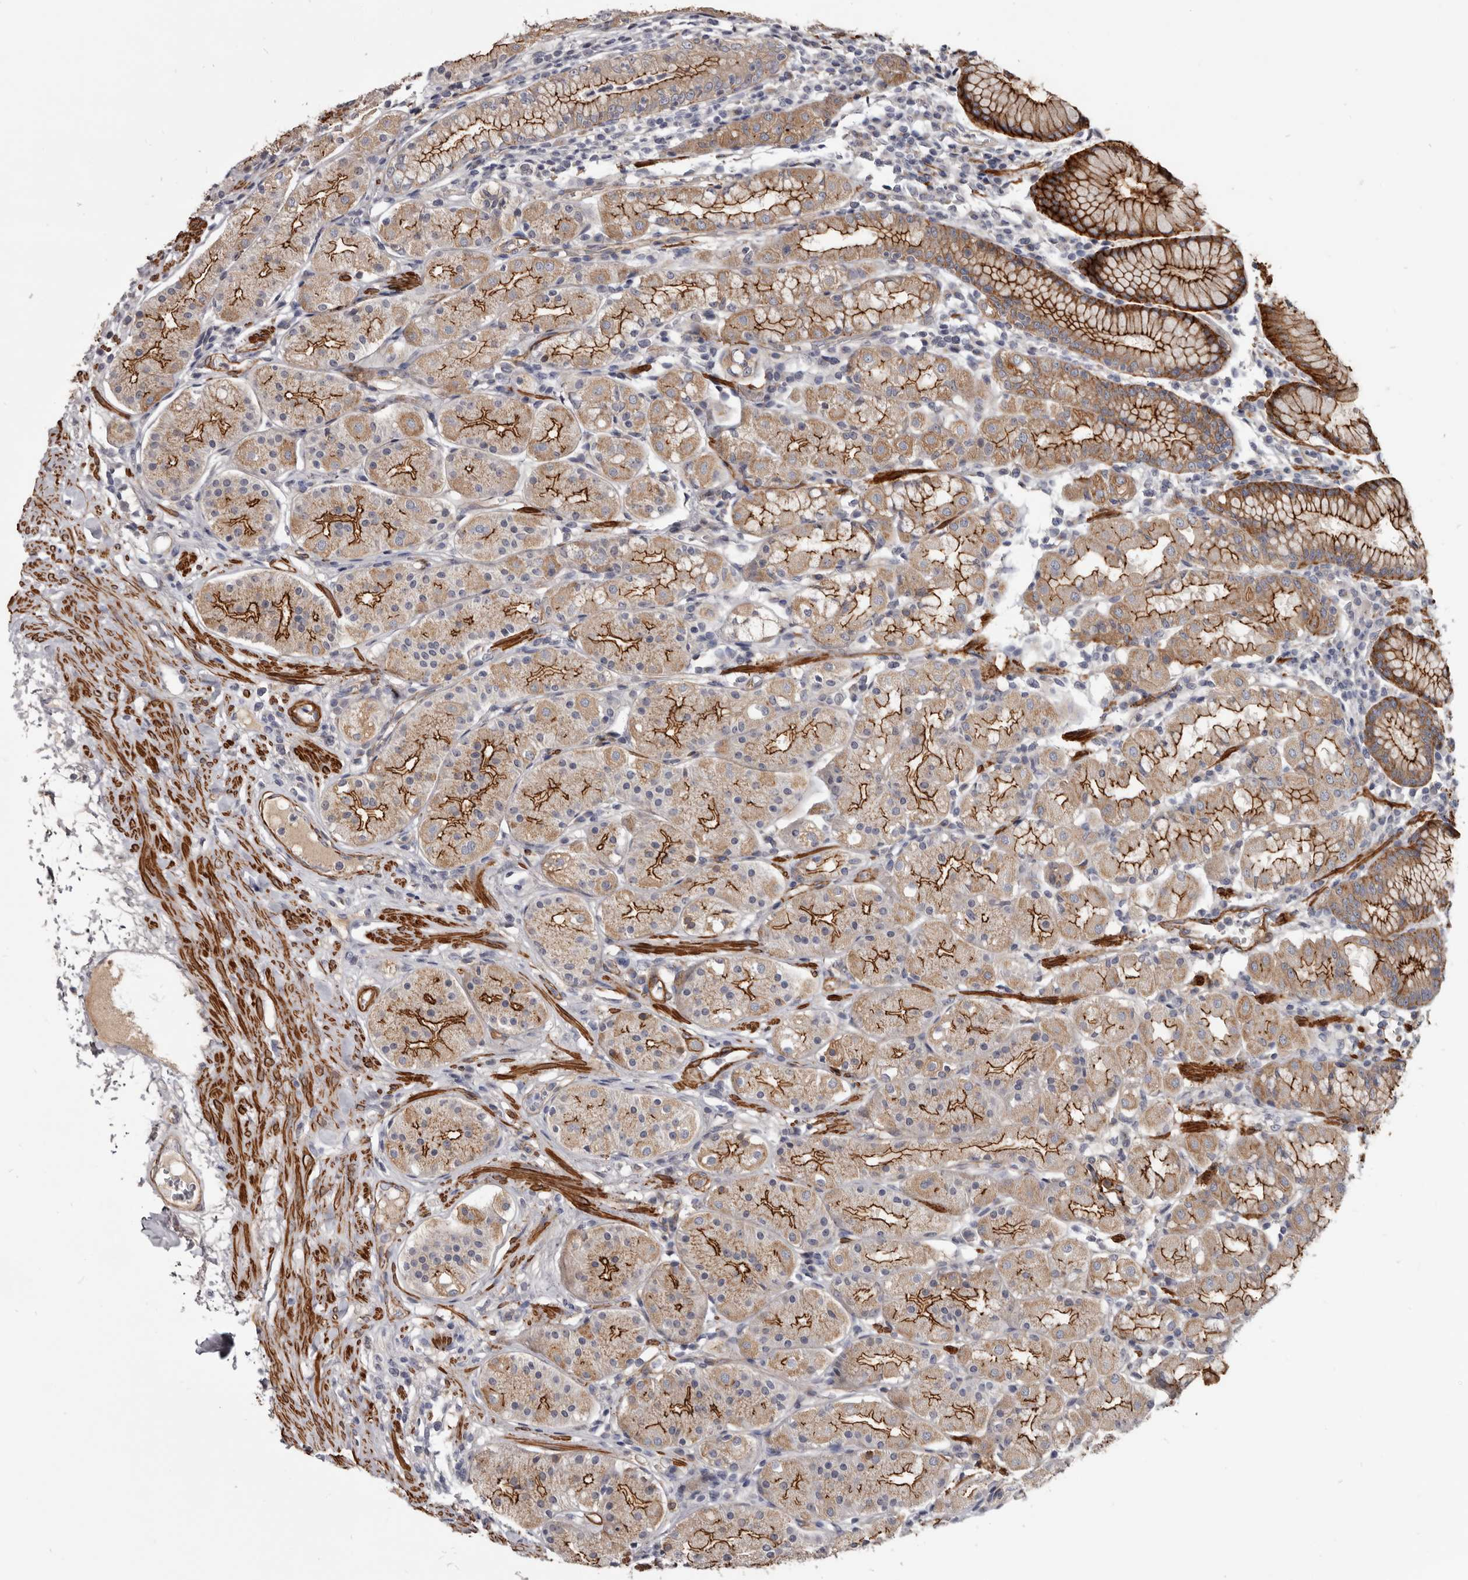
{"staining": {"intensity": "strong", "quantity": "25%-75%", "location": "cytoplasmic/membranous"}, "tissue": "stomach", "cell_type": "Glandular cells", "image_type": "normal", "snomed": [{"axis": "morphology", "description": "Normal tissue, NOS"}, {"axis": "topography", "description": "Stomach, lower"}], "caption": "Protein expression analysis of unremarkable stomach displays strong cytoplasmic/membranous staining in about 25%-75% of glandular cells. (Stains: DAB in brown, nuclei in blue, Microscopy: brightfield microscopy at high magnification).", "gene": "CGN", "patient": {"sex": "female", "age": 56}}